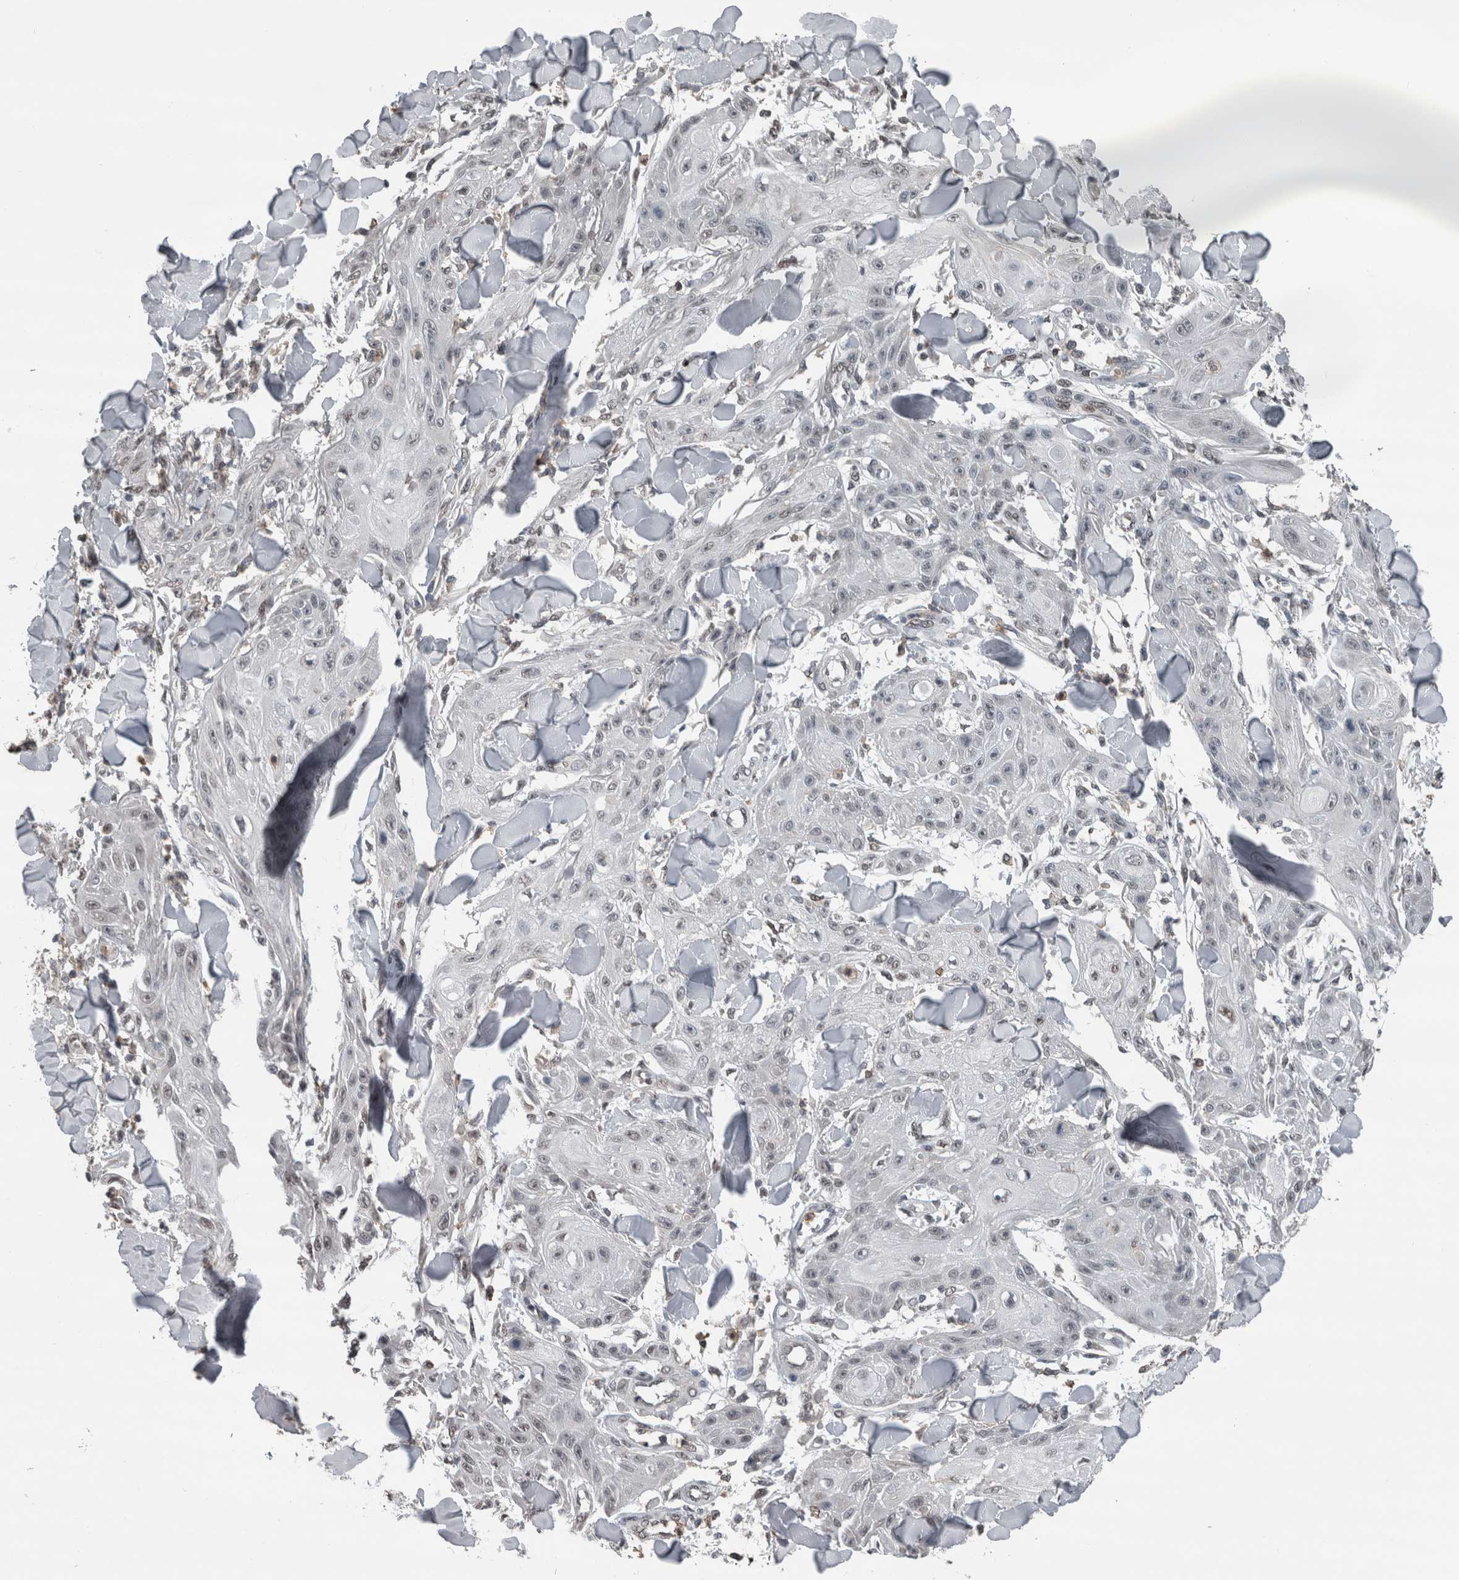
{"staining": {"intensity": "negative", "quantity": "none", "location": "none"}, "tissue": "skin cancer", "cell_type": "Tumor cells", "image_type": "cancer", "snomed": [{"axis": "morphology", "description": "Squamous cell carcinoma, NOS"}, {"axis": "topography", "description": "Skin"}], "caption": "Protein analysis of skin squamous cell carcinoma exhibits no significant positivity in tumor cells.", "gene": "MAFF", "patient": {"sex": "male", "age": 74}}